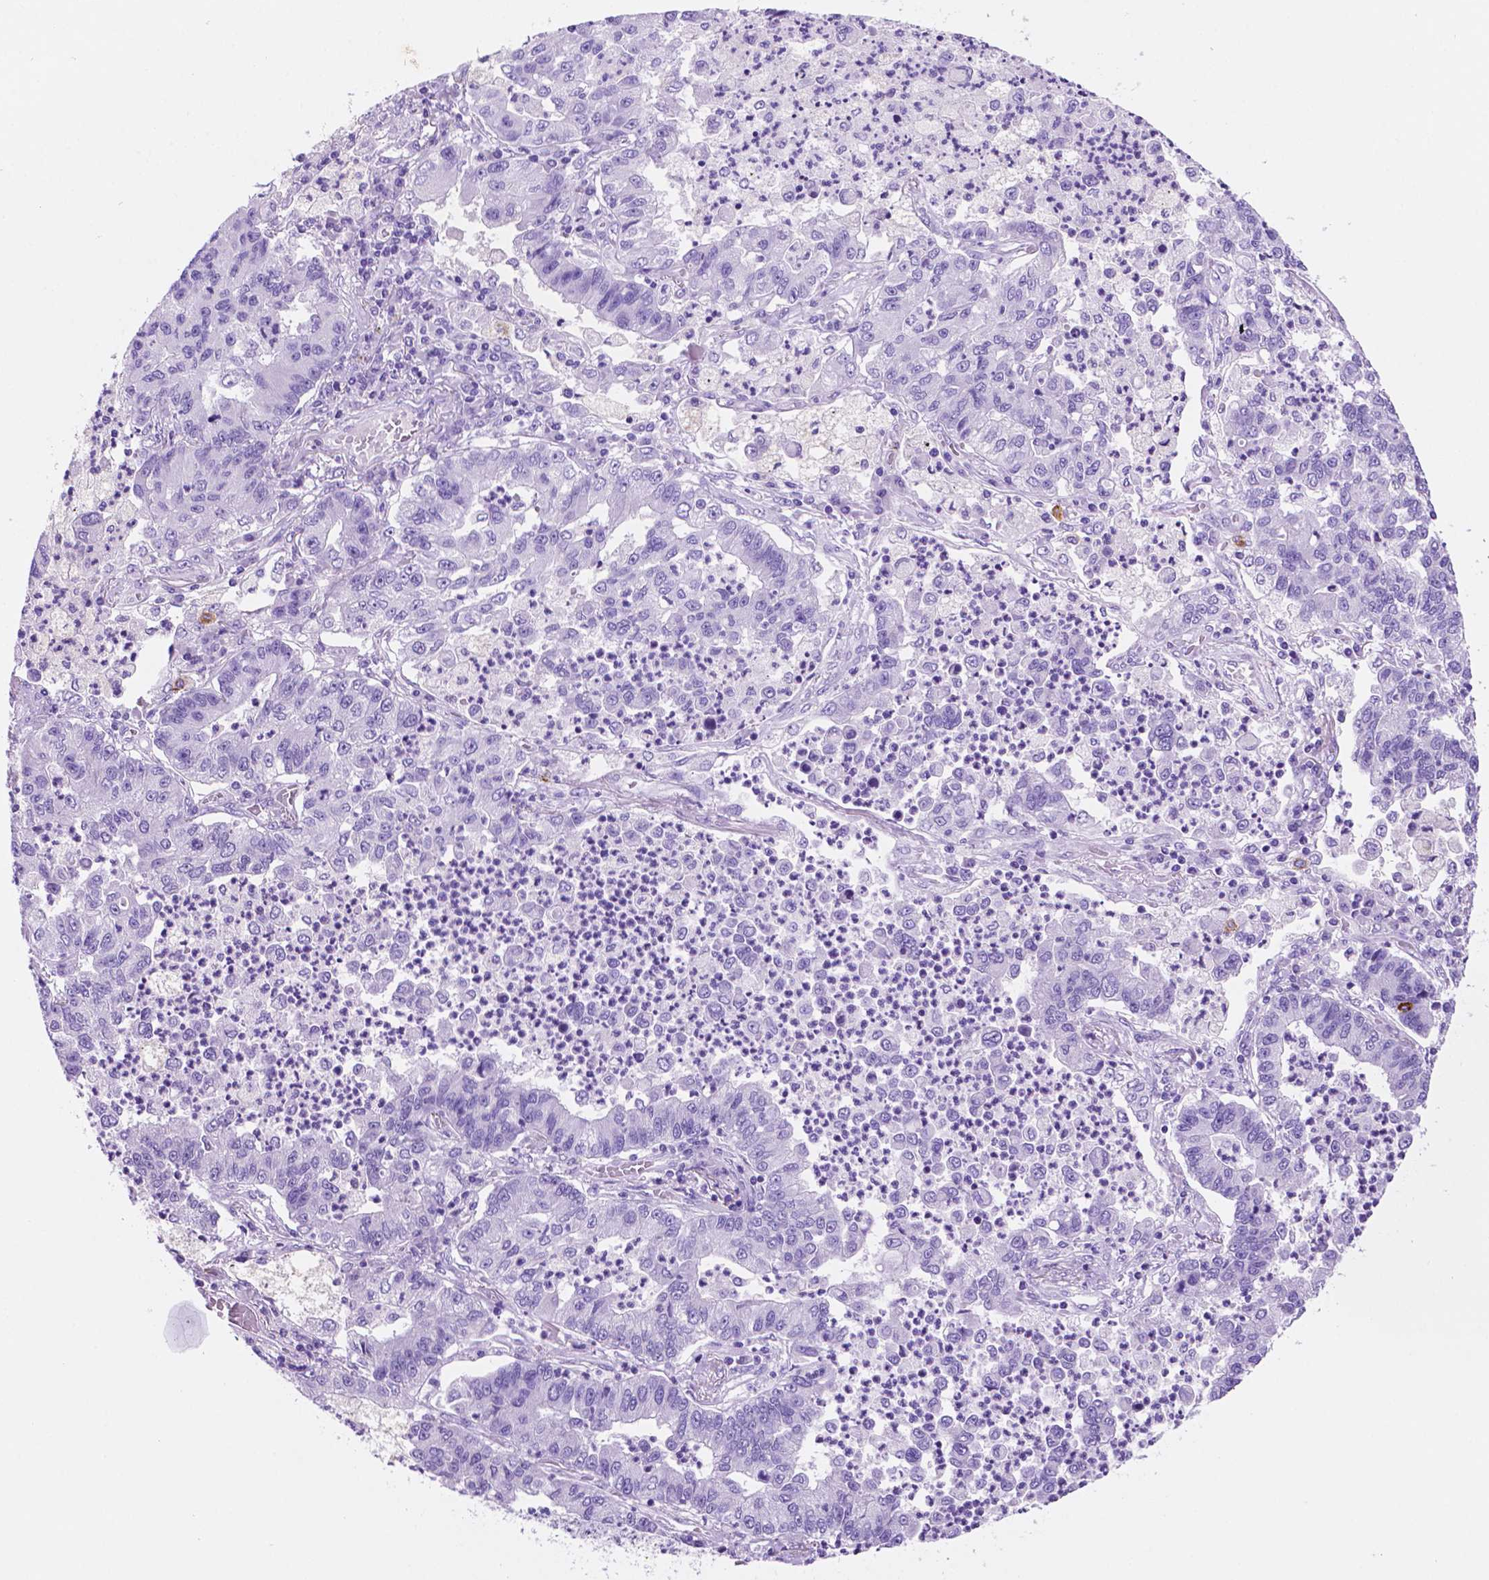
{"staining": {"intensity": "negative", "quantity": "none", "location": "none"}, "tissue": "lung cancer", "cell_type": "Tumor cells", "image_type": "cancer", "snomed": [{"axis": "morphology", "description": "Adenocarcinoma, NOS"}, {"axis": "topography", "description": "Lung"}], "caption": "This is an IHC micrograph of human lung cancer. There is no staining in tumor cells.", "gene": "FOXB2", "patient": {"sex": "female", "age": 57}}